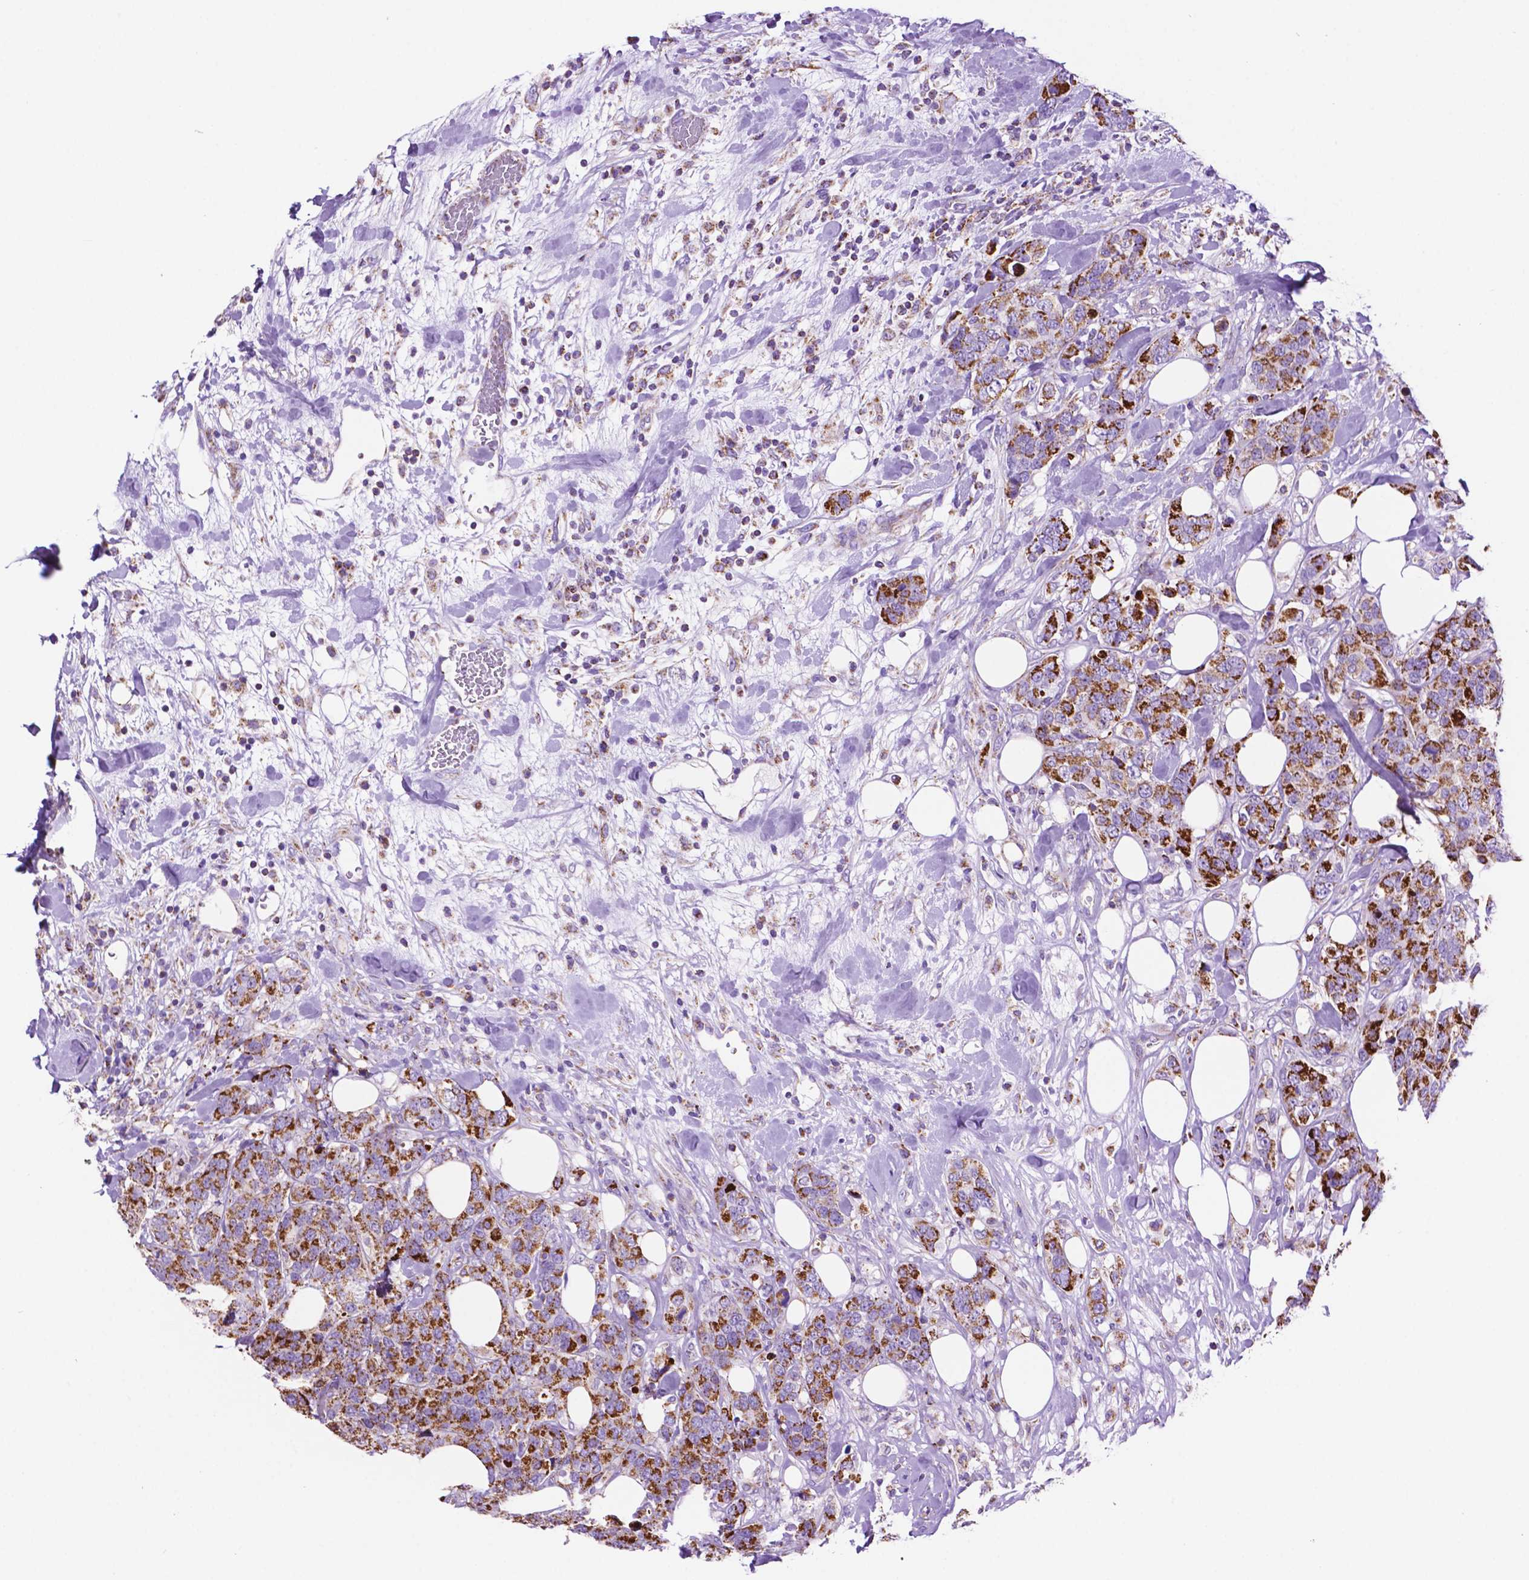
{"staining": {"intensity": "strong", "quantity": ">75%", "location": "cytoplasmic/membranous"}, "tissue": "breast cancer", "cell_type": "Tumor cells", "image_type": "cancer", "snomed": [{"axis": "morphology", "description": "Lobular carcinoma"}, {"axis": "topography", "description": "Breast"}], "caption": "DAB (3,3'-diaminobenzidine) immunohistochemical staining of breast lobular carcinoma demonstrates strong cytoplasmic/membranous protein expression in approximately >75% of tumor cells.", "gene": "GDPD5", "patient": {"sex": "female", "age": 59}}